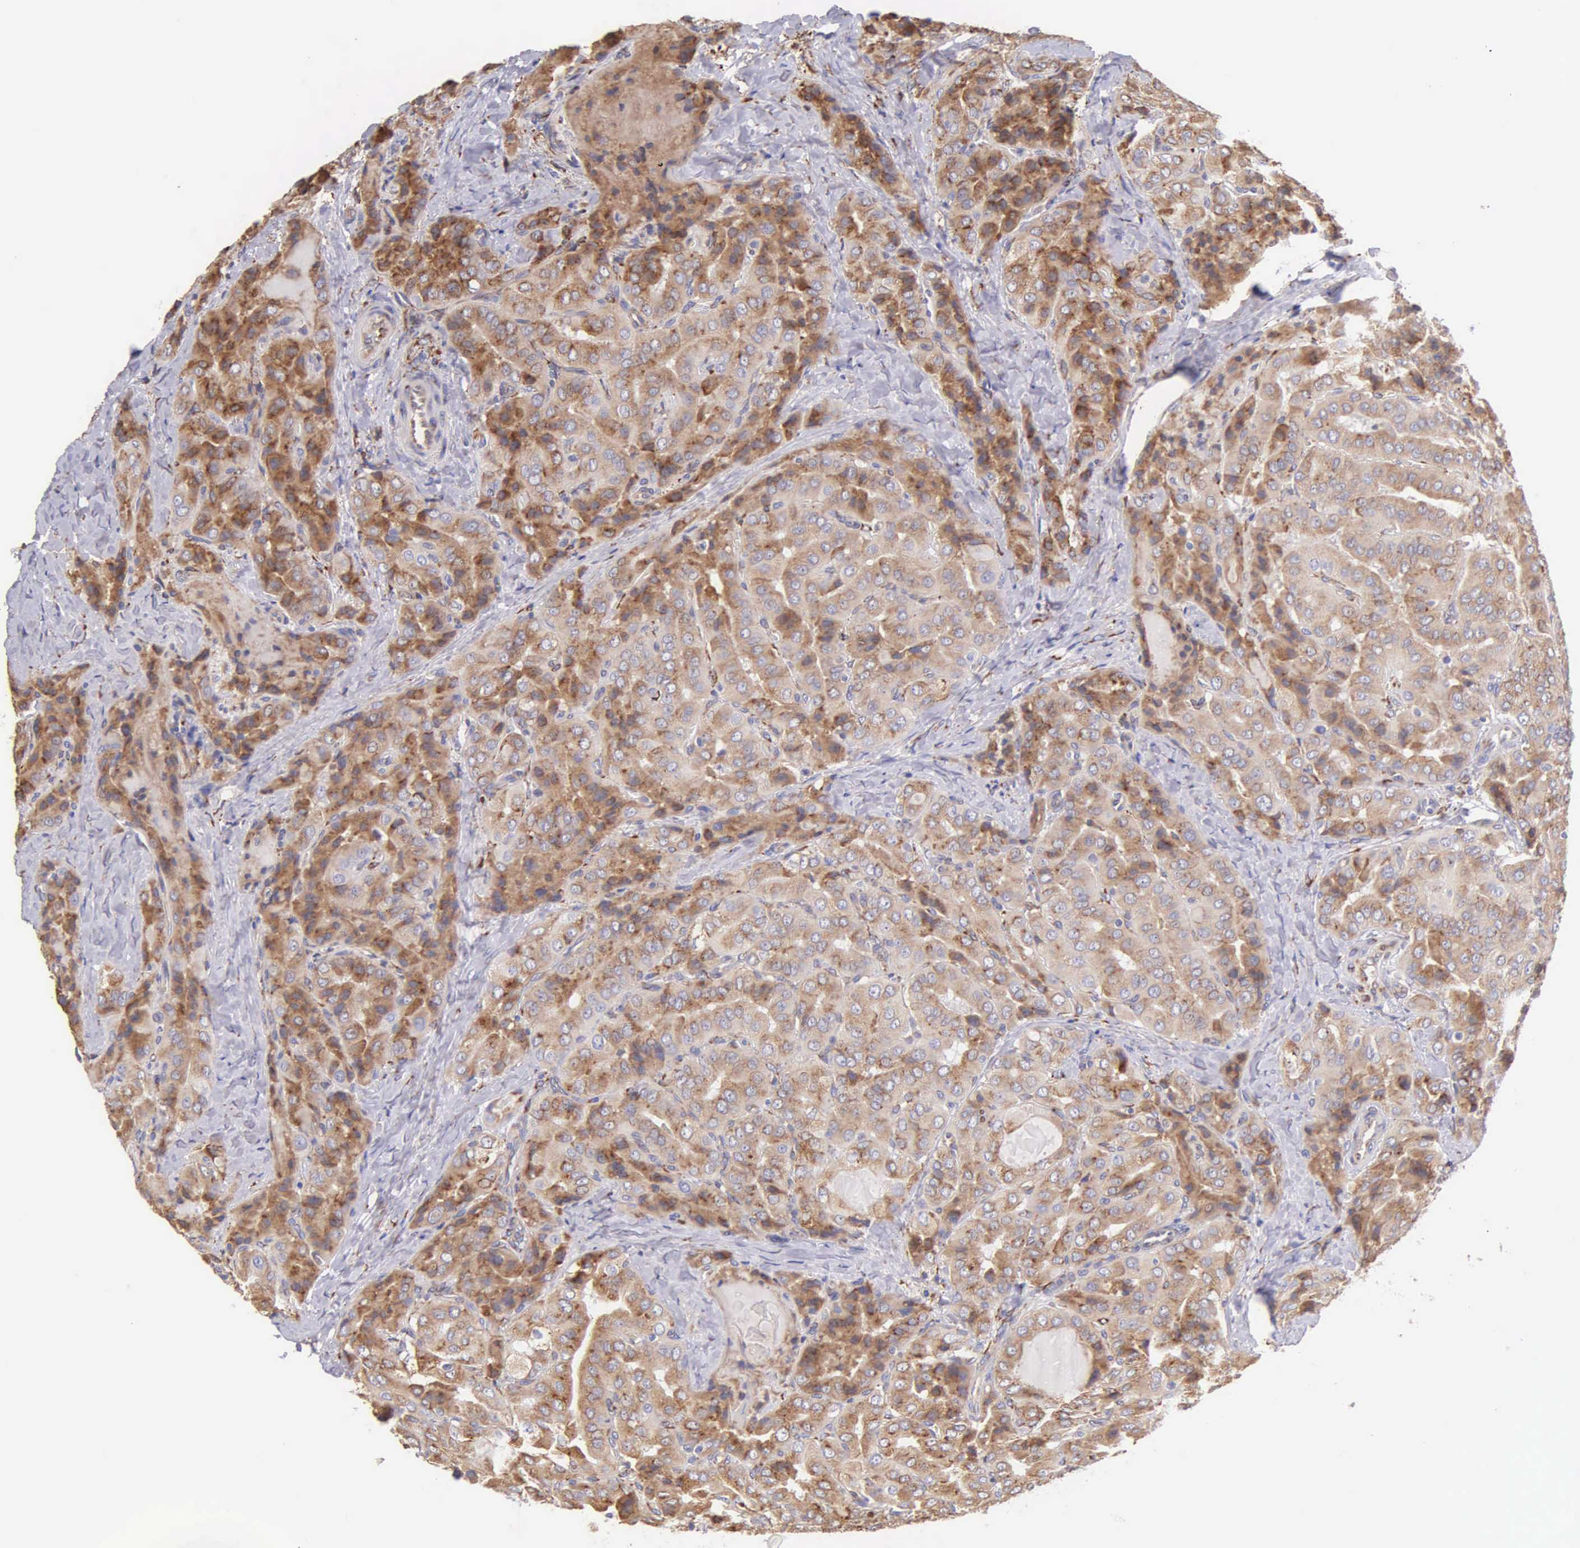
{"staining": {"intensity": "moderate", "quantity": ">75%", "location": "cytoplasmic/membranous"}, "tissue": "thyroid cancer", "cell_type": "Tumor cells", "image_type": "cancer", "snomed": [{"axis": "morphology", "description": "Papillary adenocarcinoma, NOS"}, {"axis": "topography", "description": "Thyroid gland"}], "caption": "Thyroid cancer tissue reveals moderate cytoplasmic/membranous staining in about >75% of tumor cells, visualized by immunohistochemistry.", "gene": "CKAP4", "patient": {"sex": "female", "age": 71}}